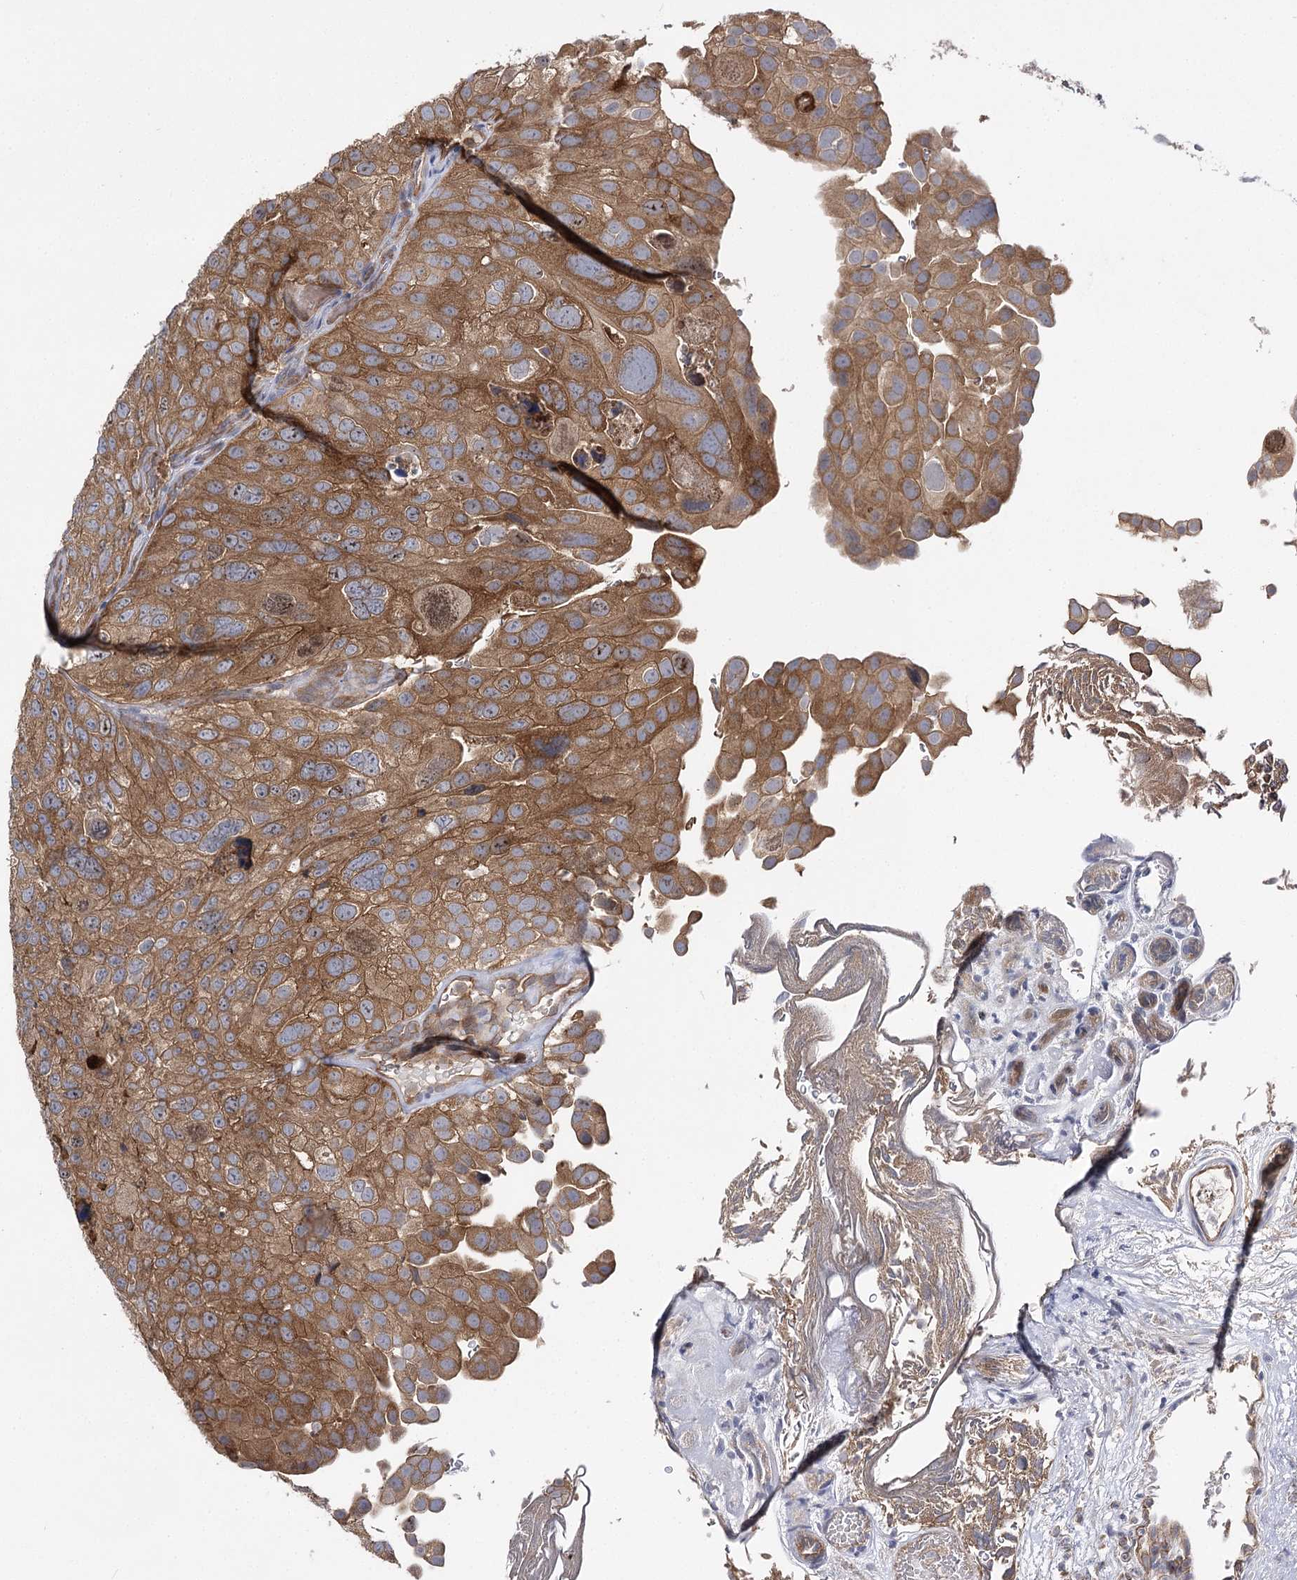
{"staining": {"intensity": "moderate", "quantity": ">75%", "location": "cytoplasmic/membranous"}, "tissue": "urothelial cancer", "cell_type": "Tumor cells", "image_type": "cancer", "snomed": [{"axis": "morphology", "description": "Urothelial carcinoma, Low grade"}, {"axis": "topography", "description": "Urinary bladder"}], "caption": "Protein expression analysis of human urothelial cancer reveals moderate cytoplasmic/membranous positivity in about >75% of tumor cells.", "gene": "BCR", "patient": {"sex": "male", "age": 78}}